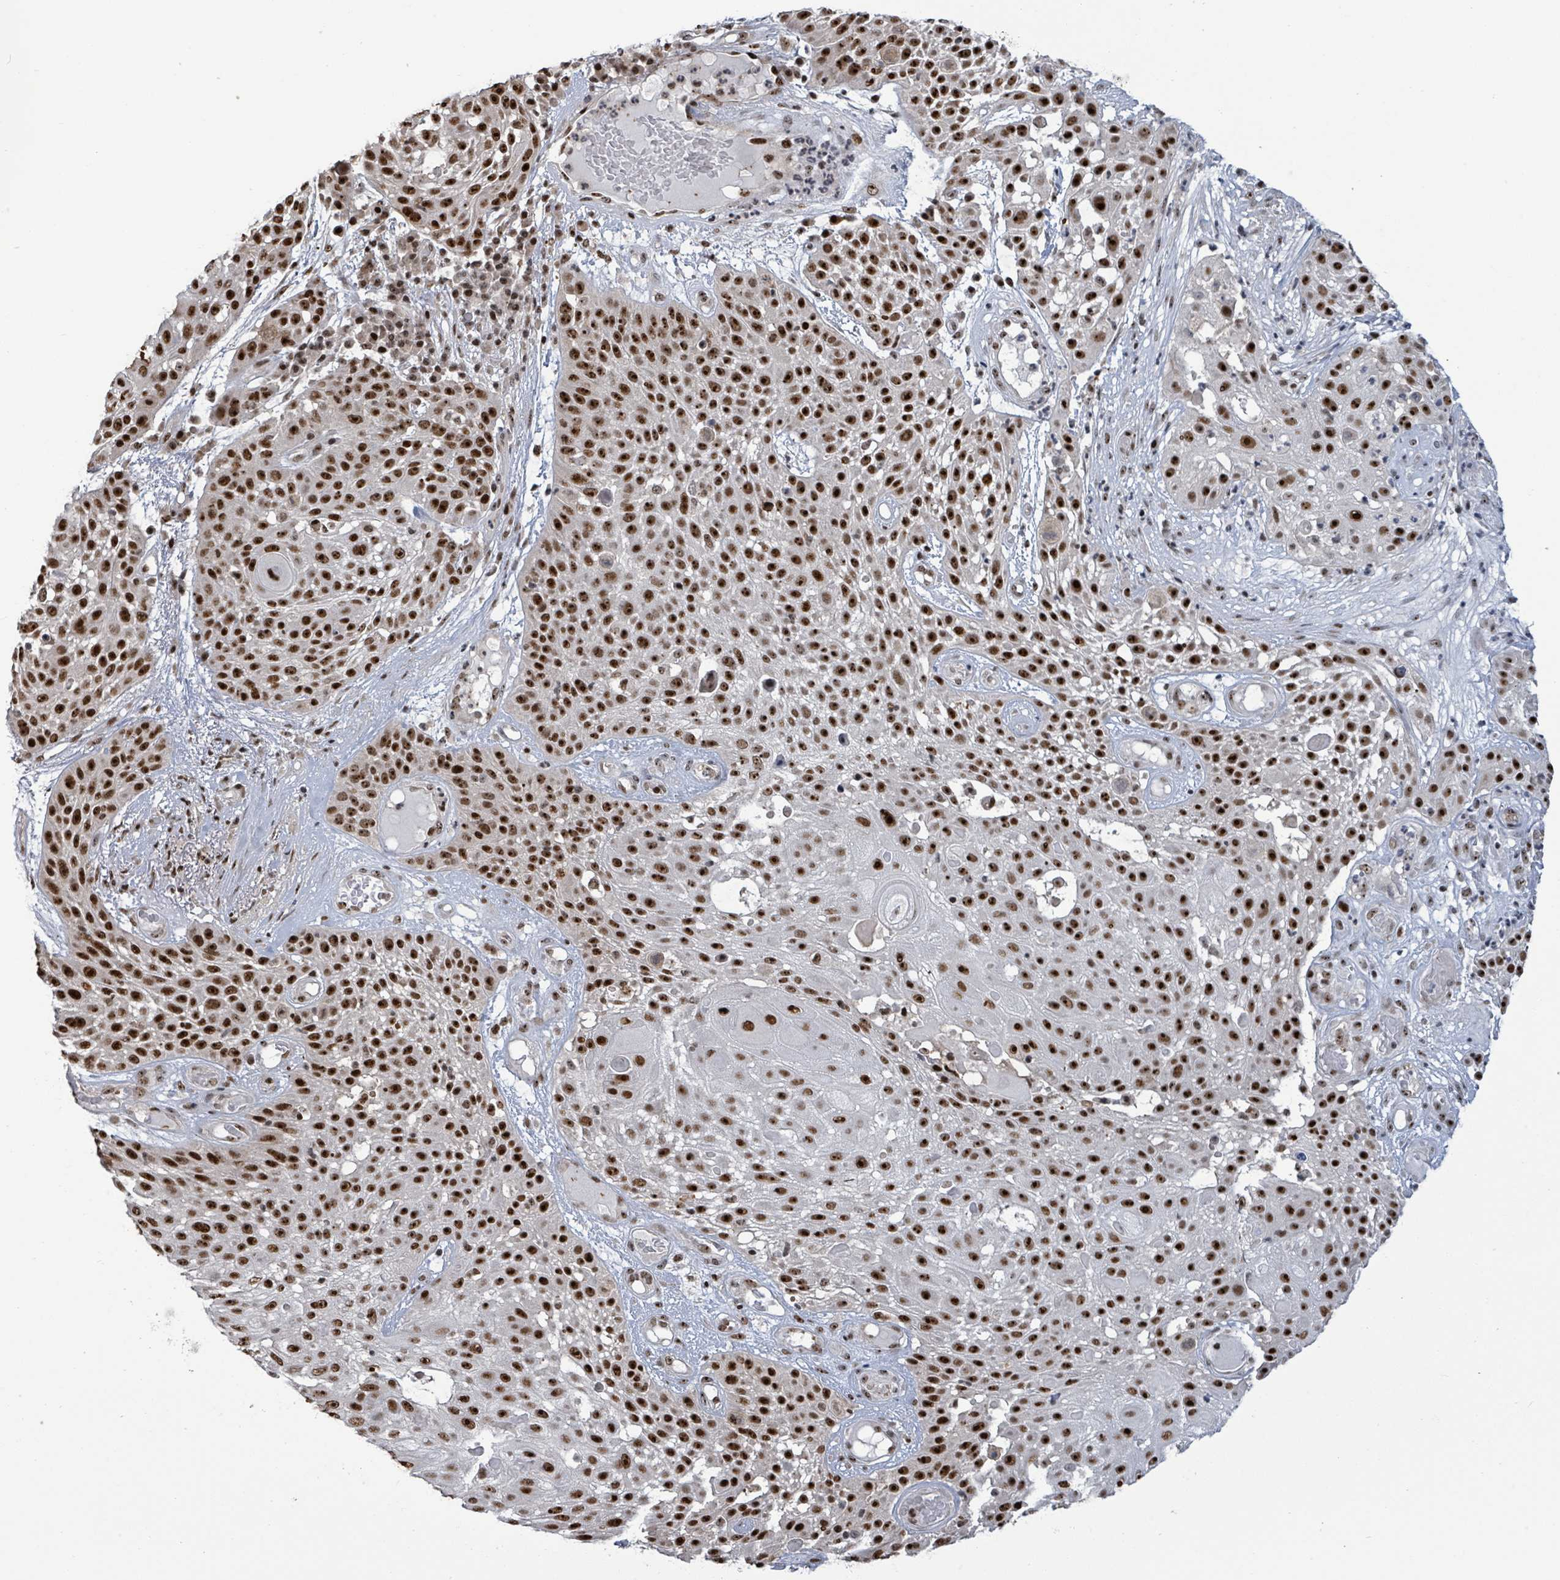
{"staining": {"intensity": "strong", "quantity": ">75%", "location": "nuclear"}, "tissue": "skin cancer", "cell_type": "Tumor cells", "image_type": "cancer", "snomed": [{"axis": "morphology", "description": "Squamous cell carcinoma, NOS"}, {"axis": "topography", "description": "Skin"}], "caption": "A high amount of strong nuclear expression is seen in approximately >75% of tumor cells in skin cancer (squamous cell carcinoma) tissue. Nuclei are stained in blue.", "gene": "RRN3", "patient": {"sex": "female", "age": 86}}